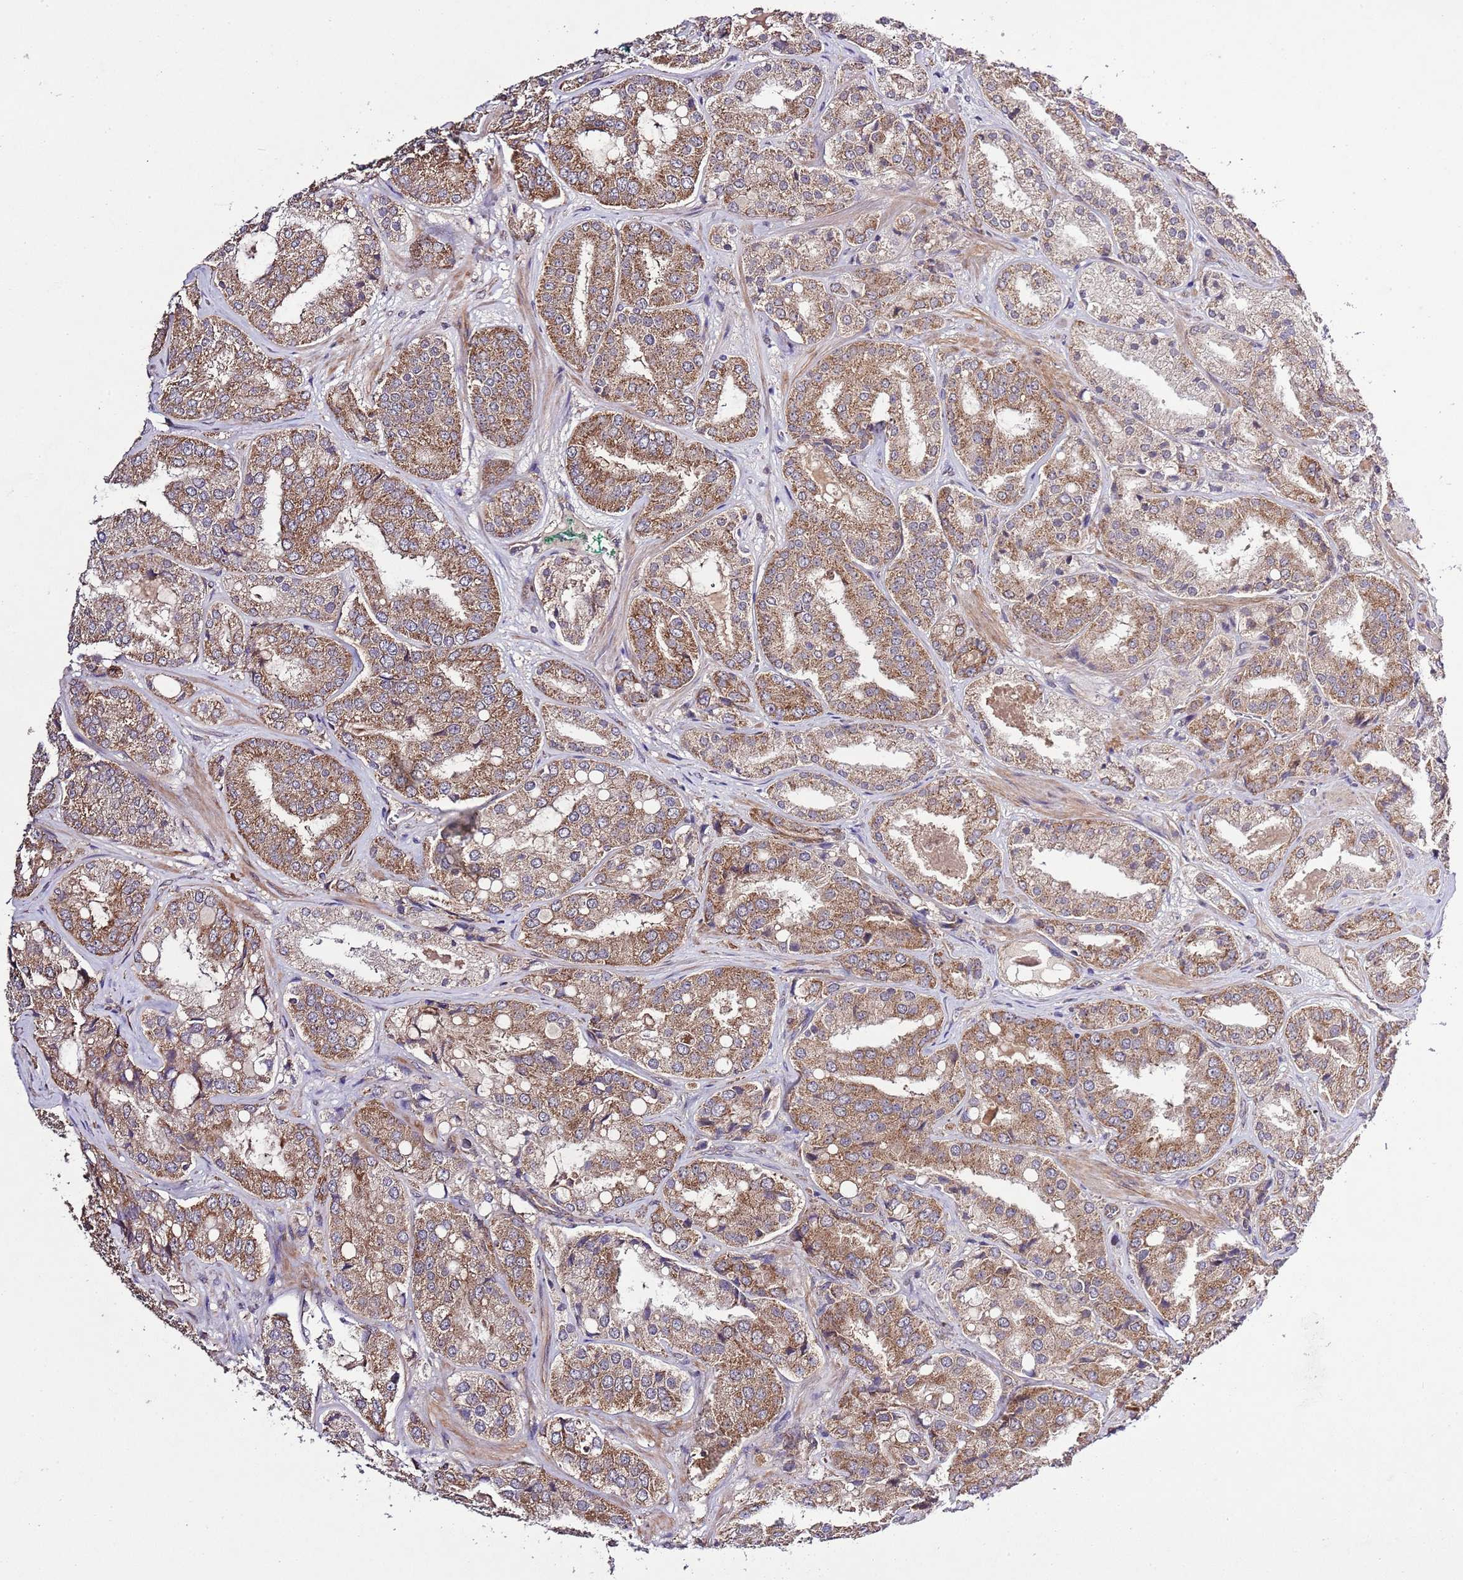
{"staining": {"intensity": "moderate", "quantity": ">75%", "location": "cytoplasmic/membranous"}, "tissue": "prostate cancer", "cell_type": "Tumor cells", "image_type": "cancer", "snomed": [{"axis": "morphology", "description": "Adenocarcinoma, High grade"}, {"axis": "topography", "description": "Prostate"}], "caption": "This image exhibits immunohistochemistry (IHC) staining of human prostate cancer, with medium moderate cytoplasmic/membranous positivity in about >75% of tumor cells.", "gene": "MFNG", "patient": {"sex": "male", "age": 63}}